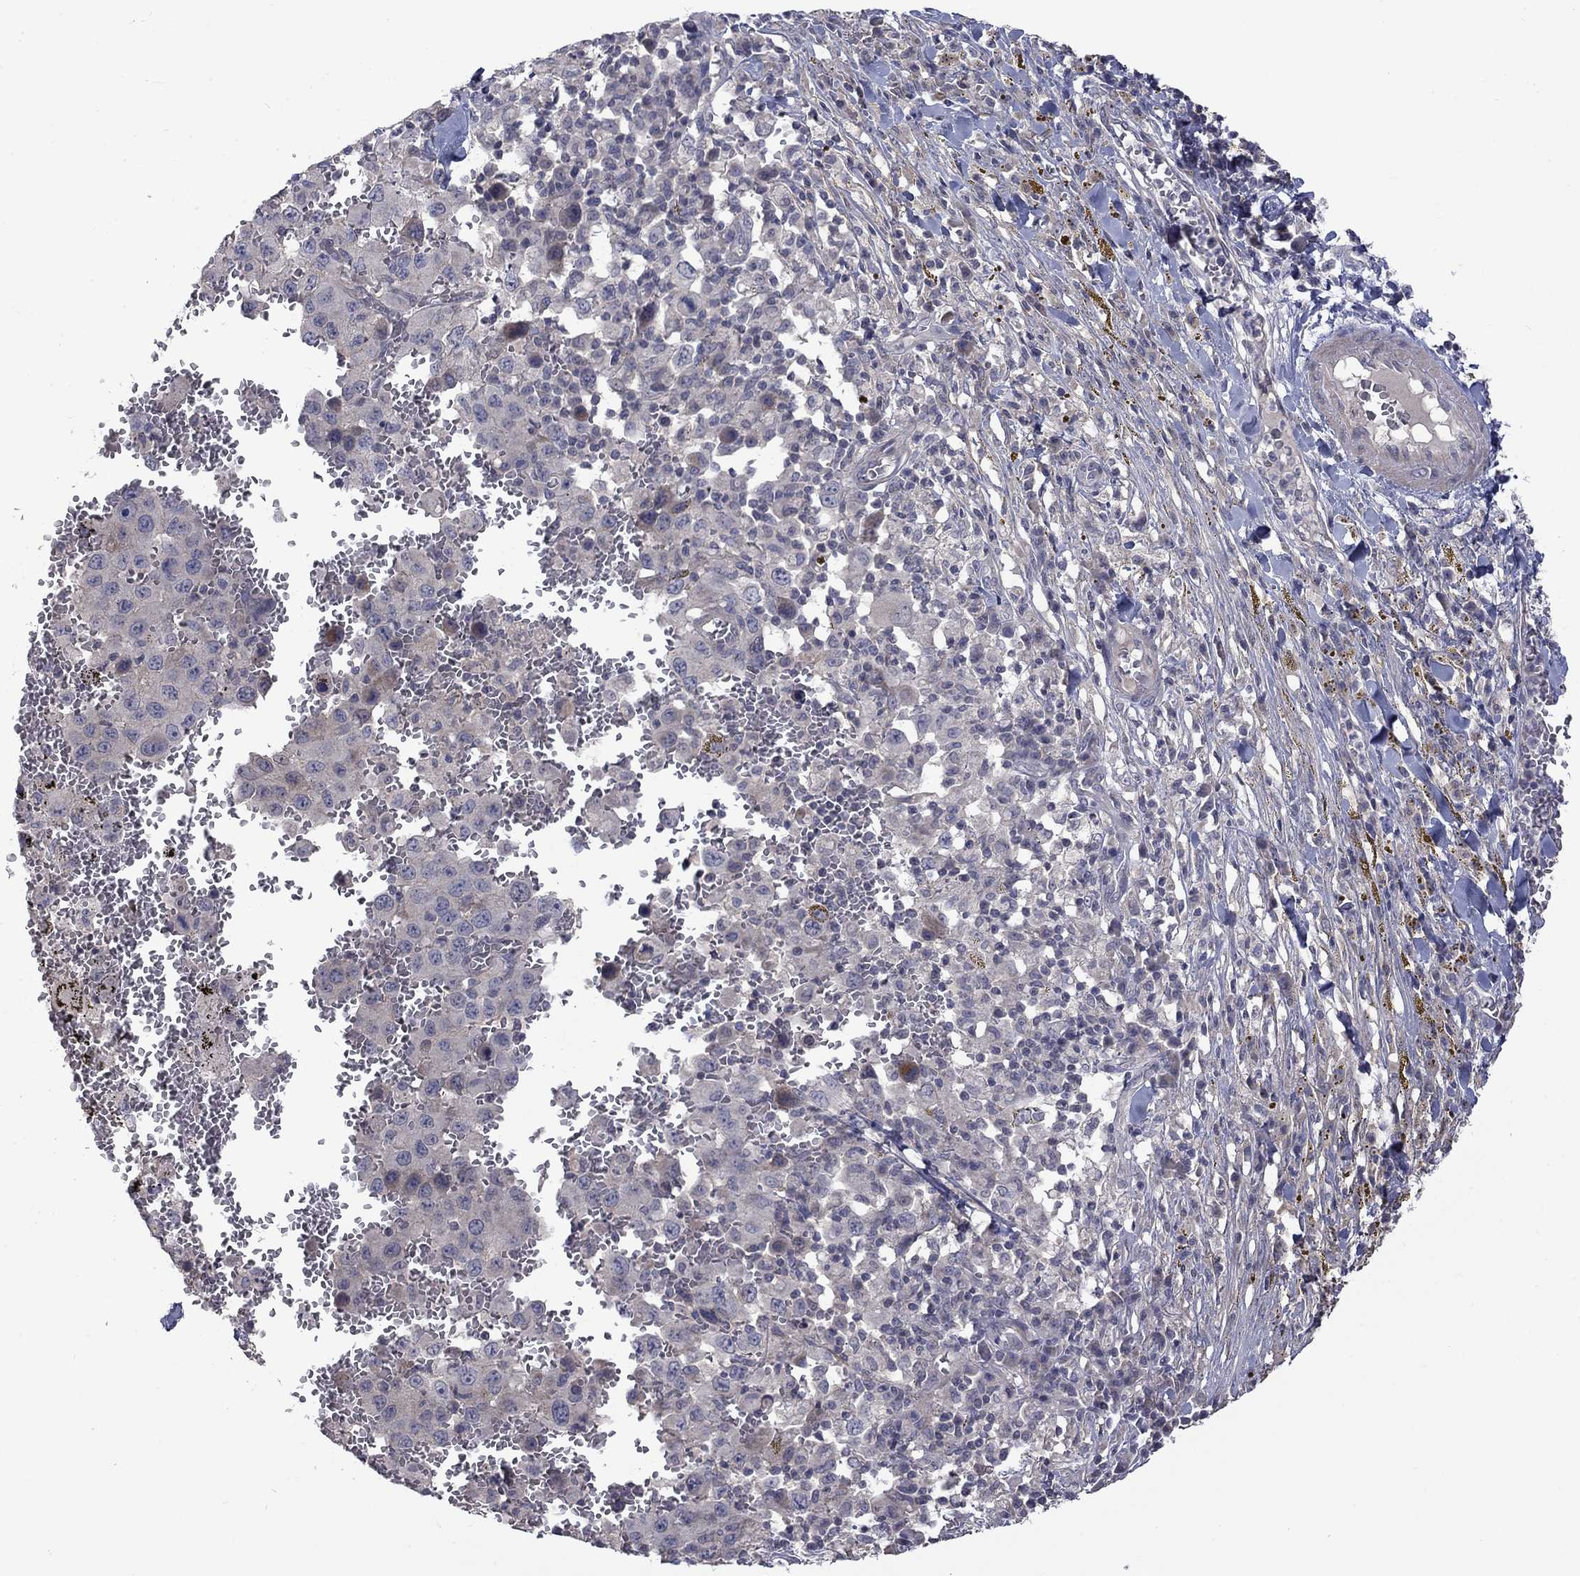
{"staining": {"intensity": "negative", "quantity": "none", "location": "none"}, "tissue": "melanoma", "cell_type": "Tumor cells", "image_type": "cancer", "snomed": [{"axis": "morphology", "description": "Malignant melanoma, NOS"}, {"axis": "topography", "description": "Skin"}], "caption": "An immunohistochemistry photomicrograph of malignant melanoma is shown. There is no staining in tumor cells of malignant melanoma.", "gene": "SLC39A14", "patient": {"sex": "female", "age": 91}}